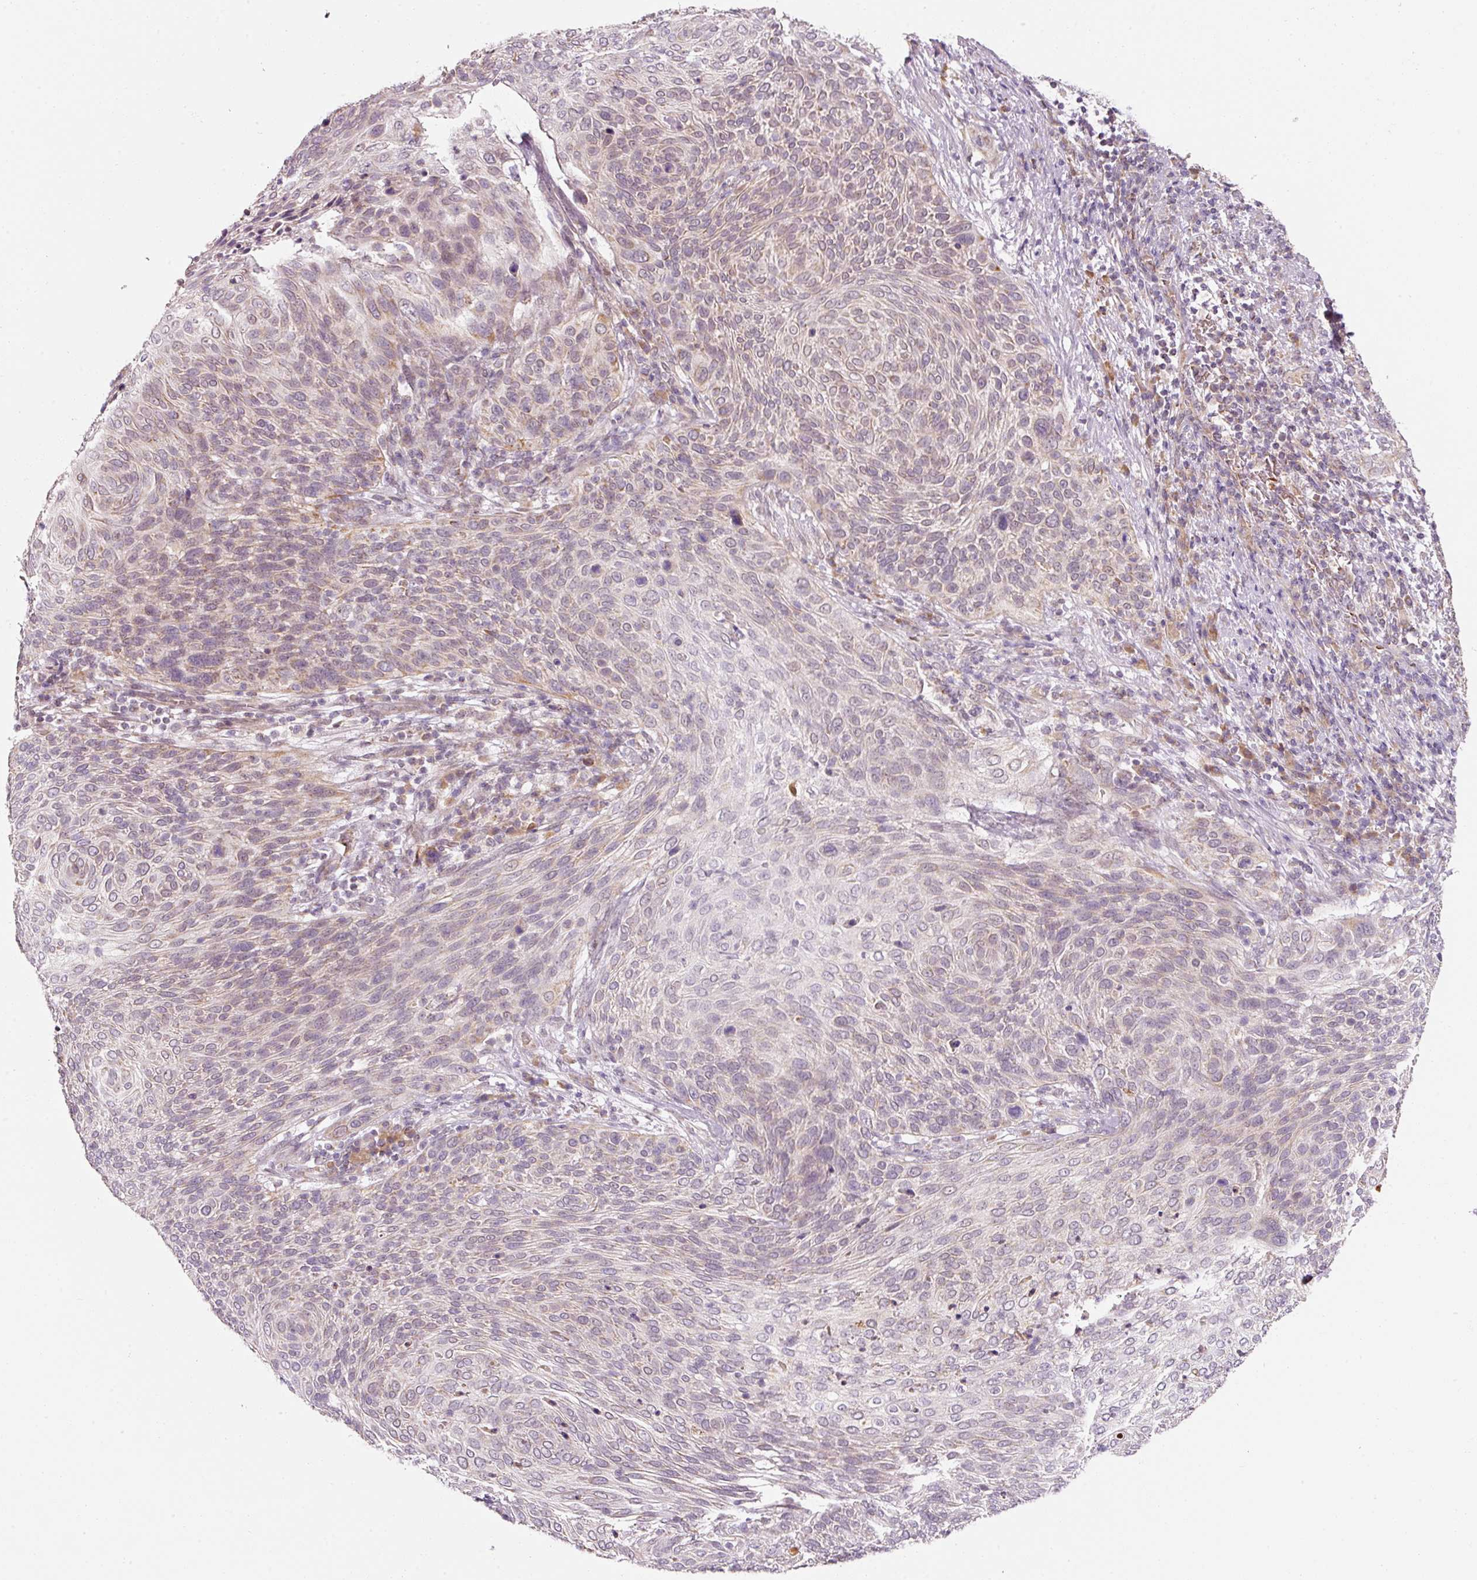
{"staining": {"intensity": "weak", "quantity": "<25%", "location": "cytoplasmic/membranous"}, "tissue": "cervical cancer", "cell_type": "Tumor cells", "image_type": "cancer", "snomed": [{"axis": "morphology", "description": "Squamous cell carcinoma, NOS"}, {"axis": "topography", "description": "Cervix"}], "caption": "Immunohistochemistry of cervical squamous cell carcinoma exhibits no expression in tumor cells. (Stains: DAB (3,3'-diaminobenzidine) IHC with hematoxylin counter stain, Microscopy: brightfield microscopy at high magnification).", "gene": "ZNF460", "patient": {"sex": "female", "age": 31}}